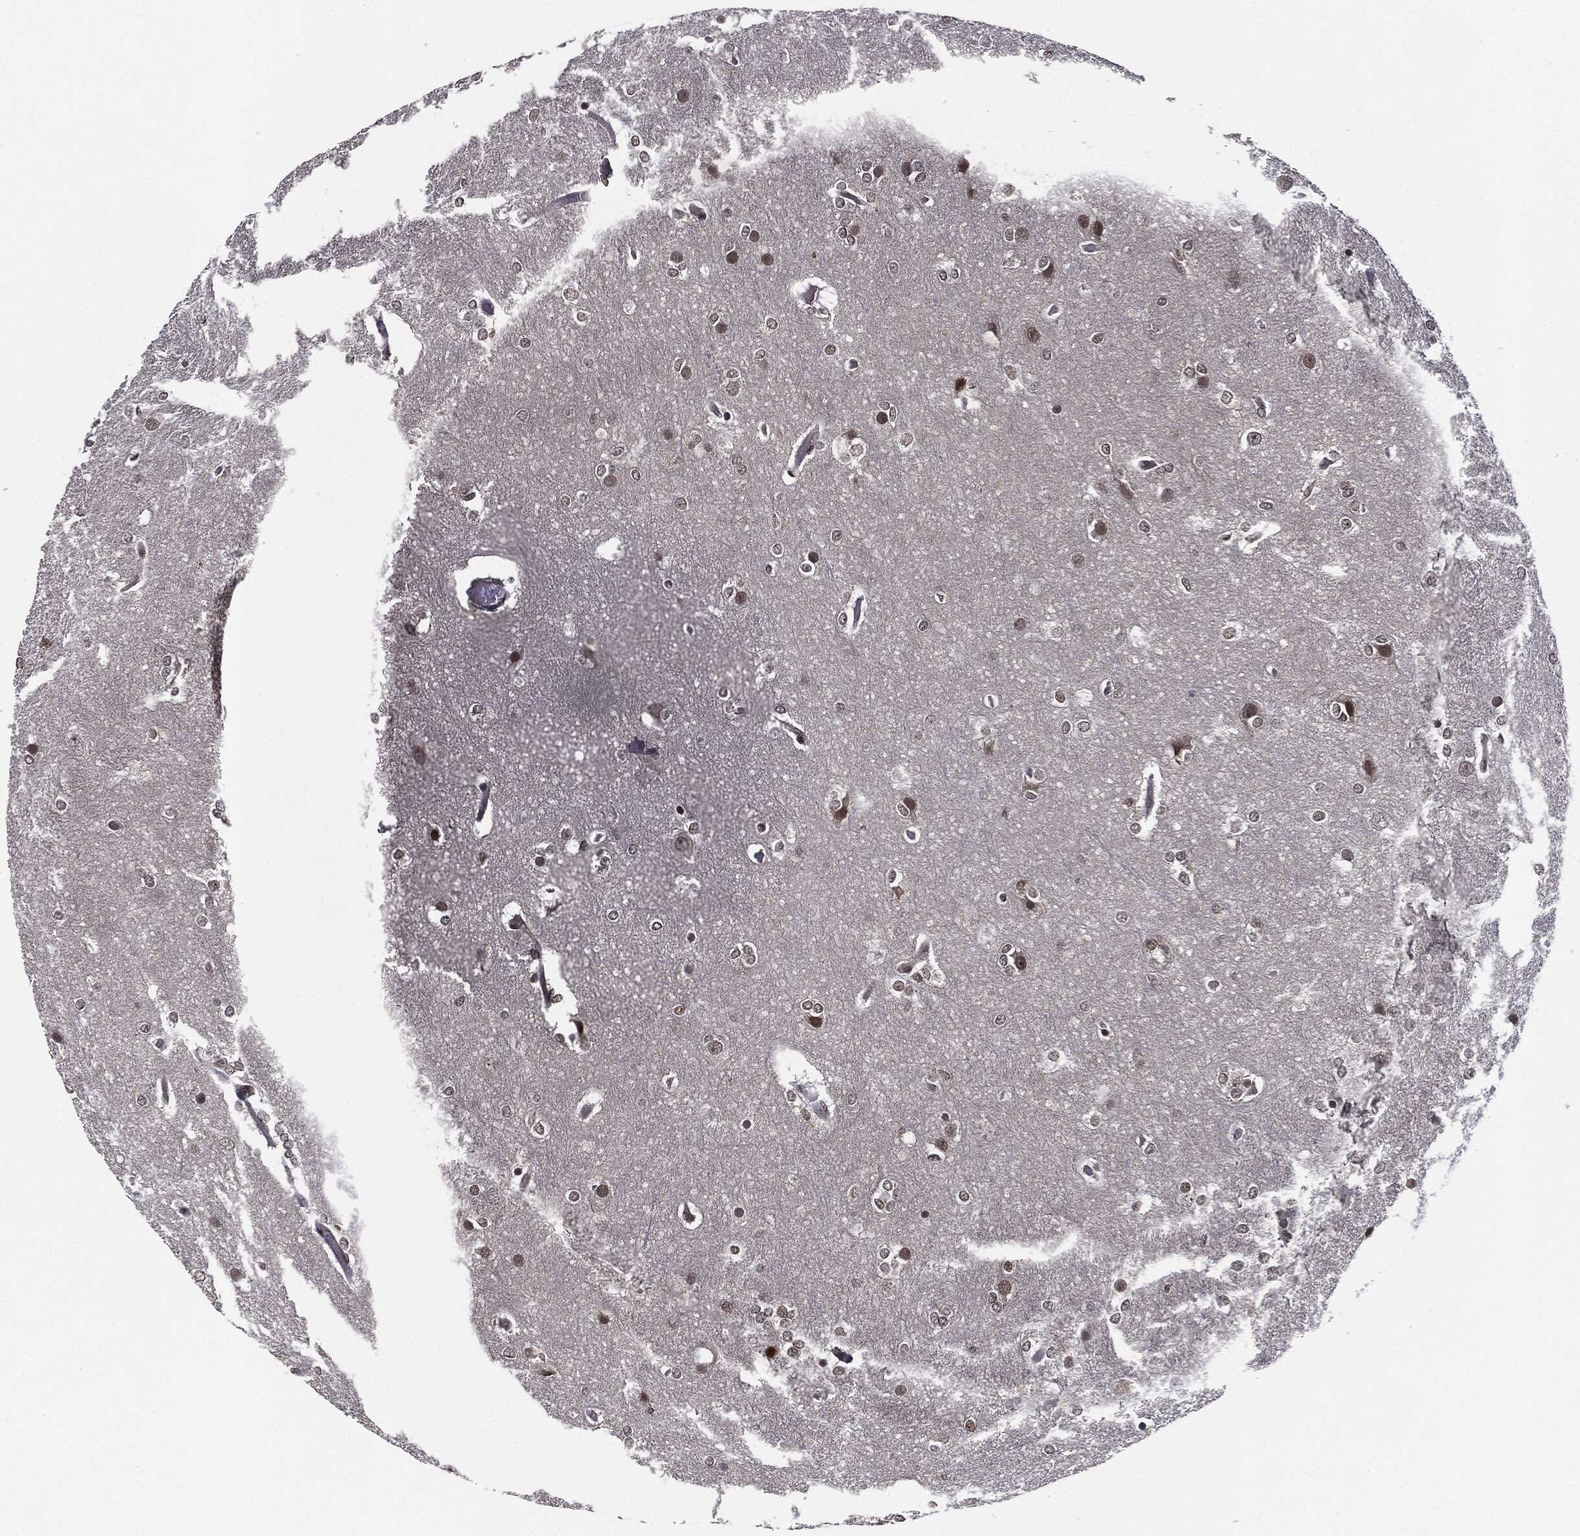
{"staining": {"intensity": "weak", "quantity": "<25%", "location": "nuclear"}, "tissue": "glioma", "cell_type": "Tumor cells", "image_type": "cancer", "snomed": [{"axis": "morphology", "description": "Glioma, malignant, High grade"}, {"axis": "topography", "description": "Brain"}], "caption": "High power microscopy image of an immunohistochemistry (IHC) photomicrograph of high-grade glioma (malignant), revealing no significant positivity in tumor cells. (DAB immunohistochemistry (IHC), high magnification).", "gene": "TBC1D22A", "patient": {"sex": "female", "age": 61}}